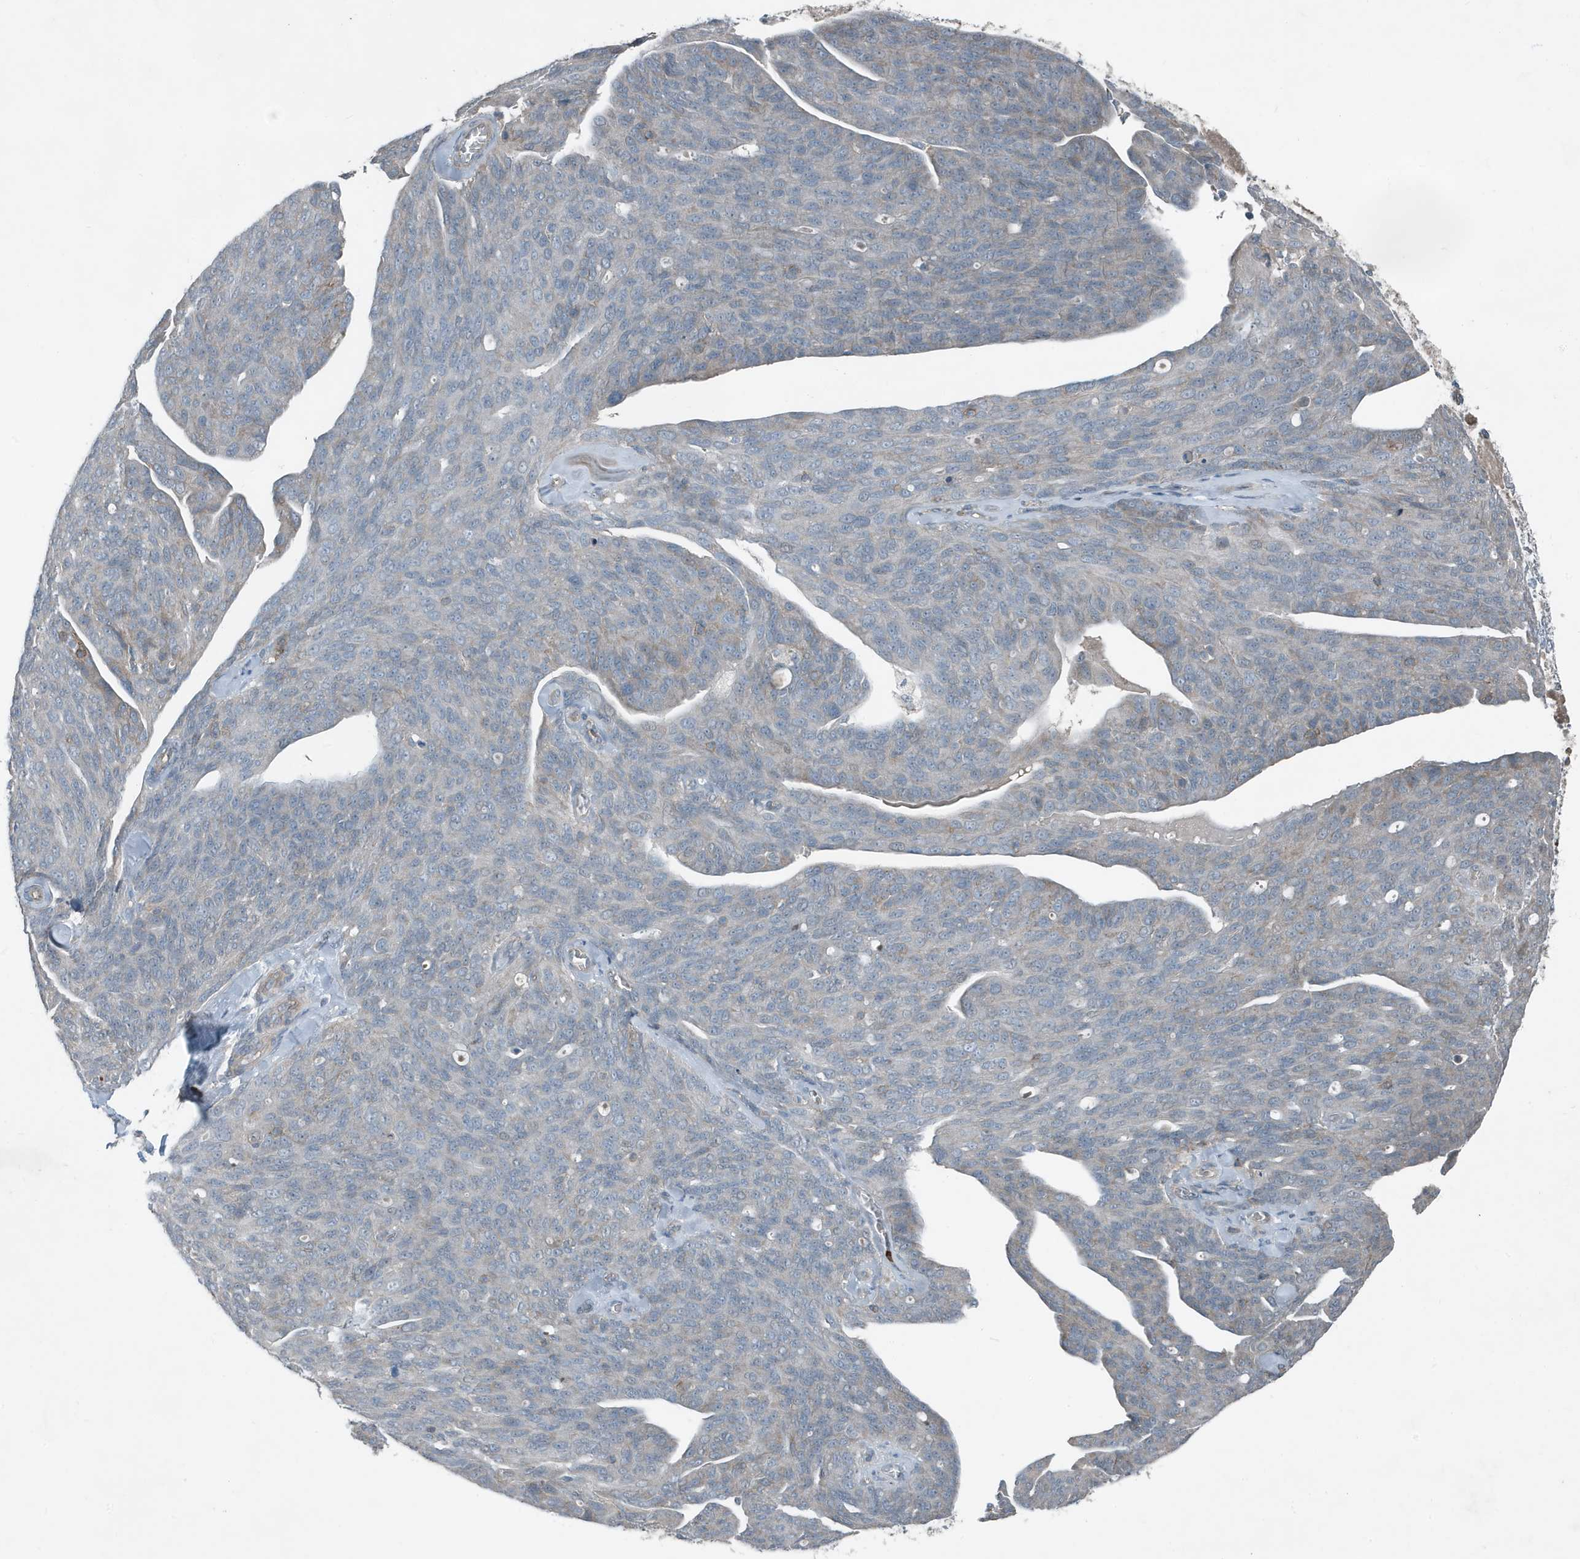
{"staining": {"intensity": "negative", "quantity": "none", "location": "none"}, "tissue": "ovarian cancer", "cell_type": "Tumor cells", "image_type": "cancer", "snomed": [{"axis": "morphology", "description": "Carcinoma, endometroid"}, {"axis": "topography", "description": "Ovary"}], "caption": "The immunohistochemistry photomicrograph has no significant staining in tumor cells of ovarian cancer (endometroid carcinoma) tissue.", "gene": "DAPP1", "patient": {"sex": "female", "age": 60}}